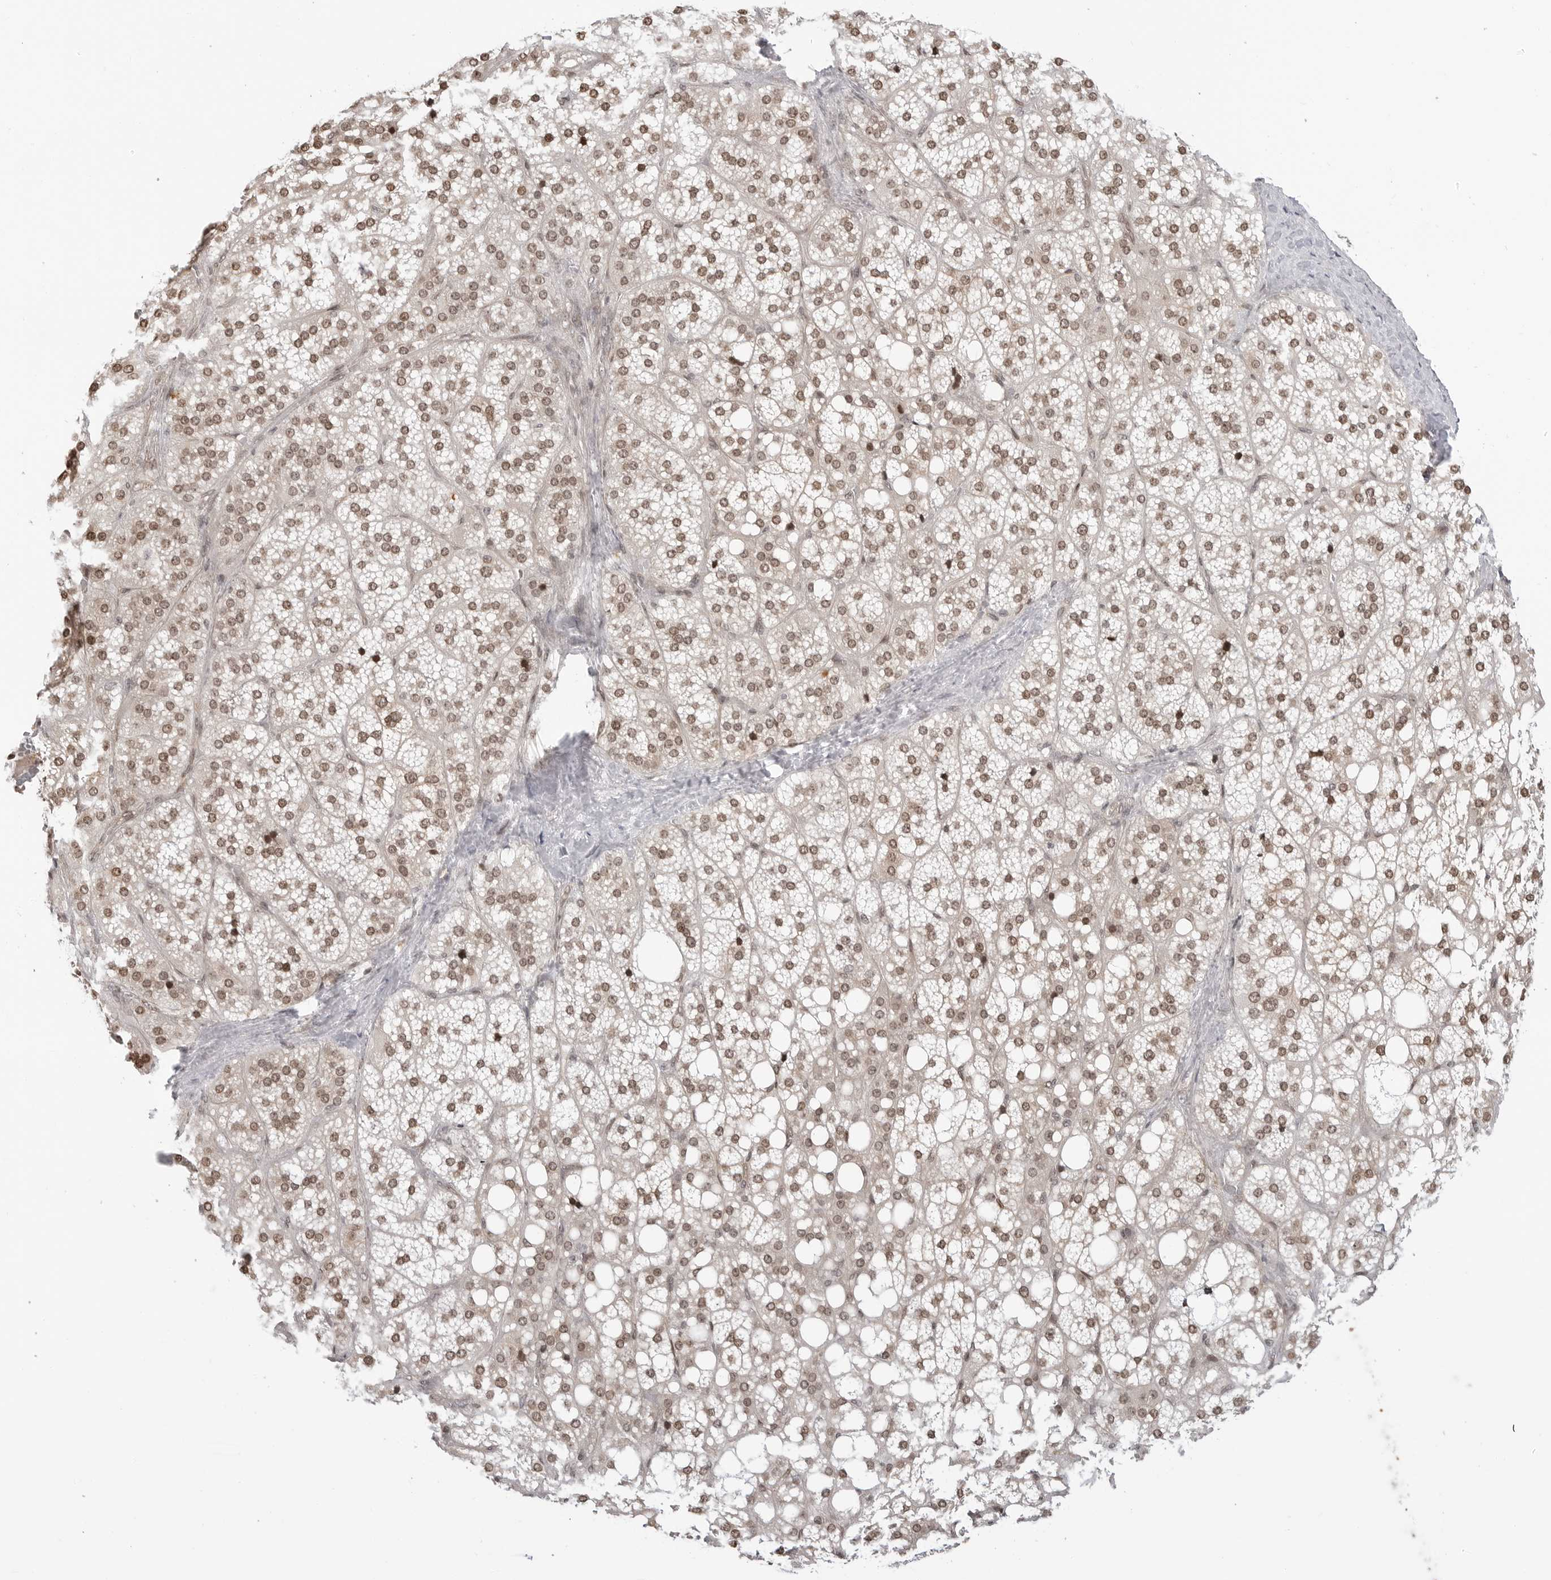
{"staining": {"intensity": "moderate", "quantity": ">75%", "location": "cytoplasmic/membranous,nuclear"}, "tissue": "adrenal gland", "cell_type": "Glandular cells", "image_type": "normal", "snomed": [{"axis": "morphology", "description": "Normal tissue, NOS"}, {"axis": "topography", "description": "Adrenal gland"}], "caption": "This is a photomicrograph of immunohistochemistry staining of normal adrenal gland, which shows moderate expression in the cytoplasmic/membranous,nuclear of glandular cells.", "gene": "C8orf33", "patient": {"sex": "female", "age": 59}}